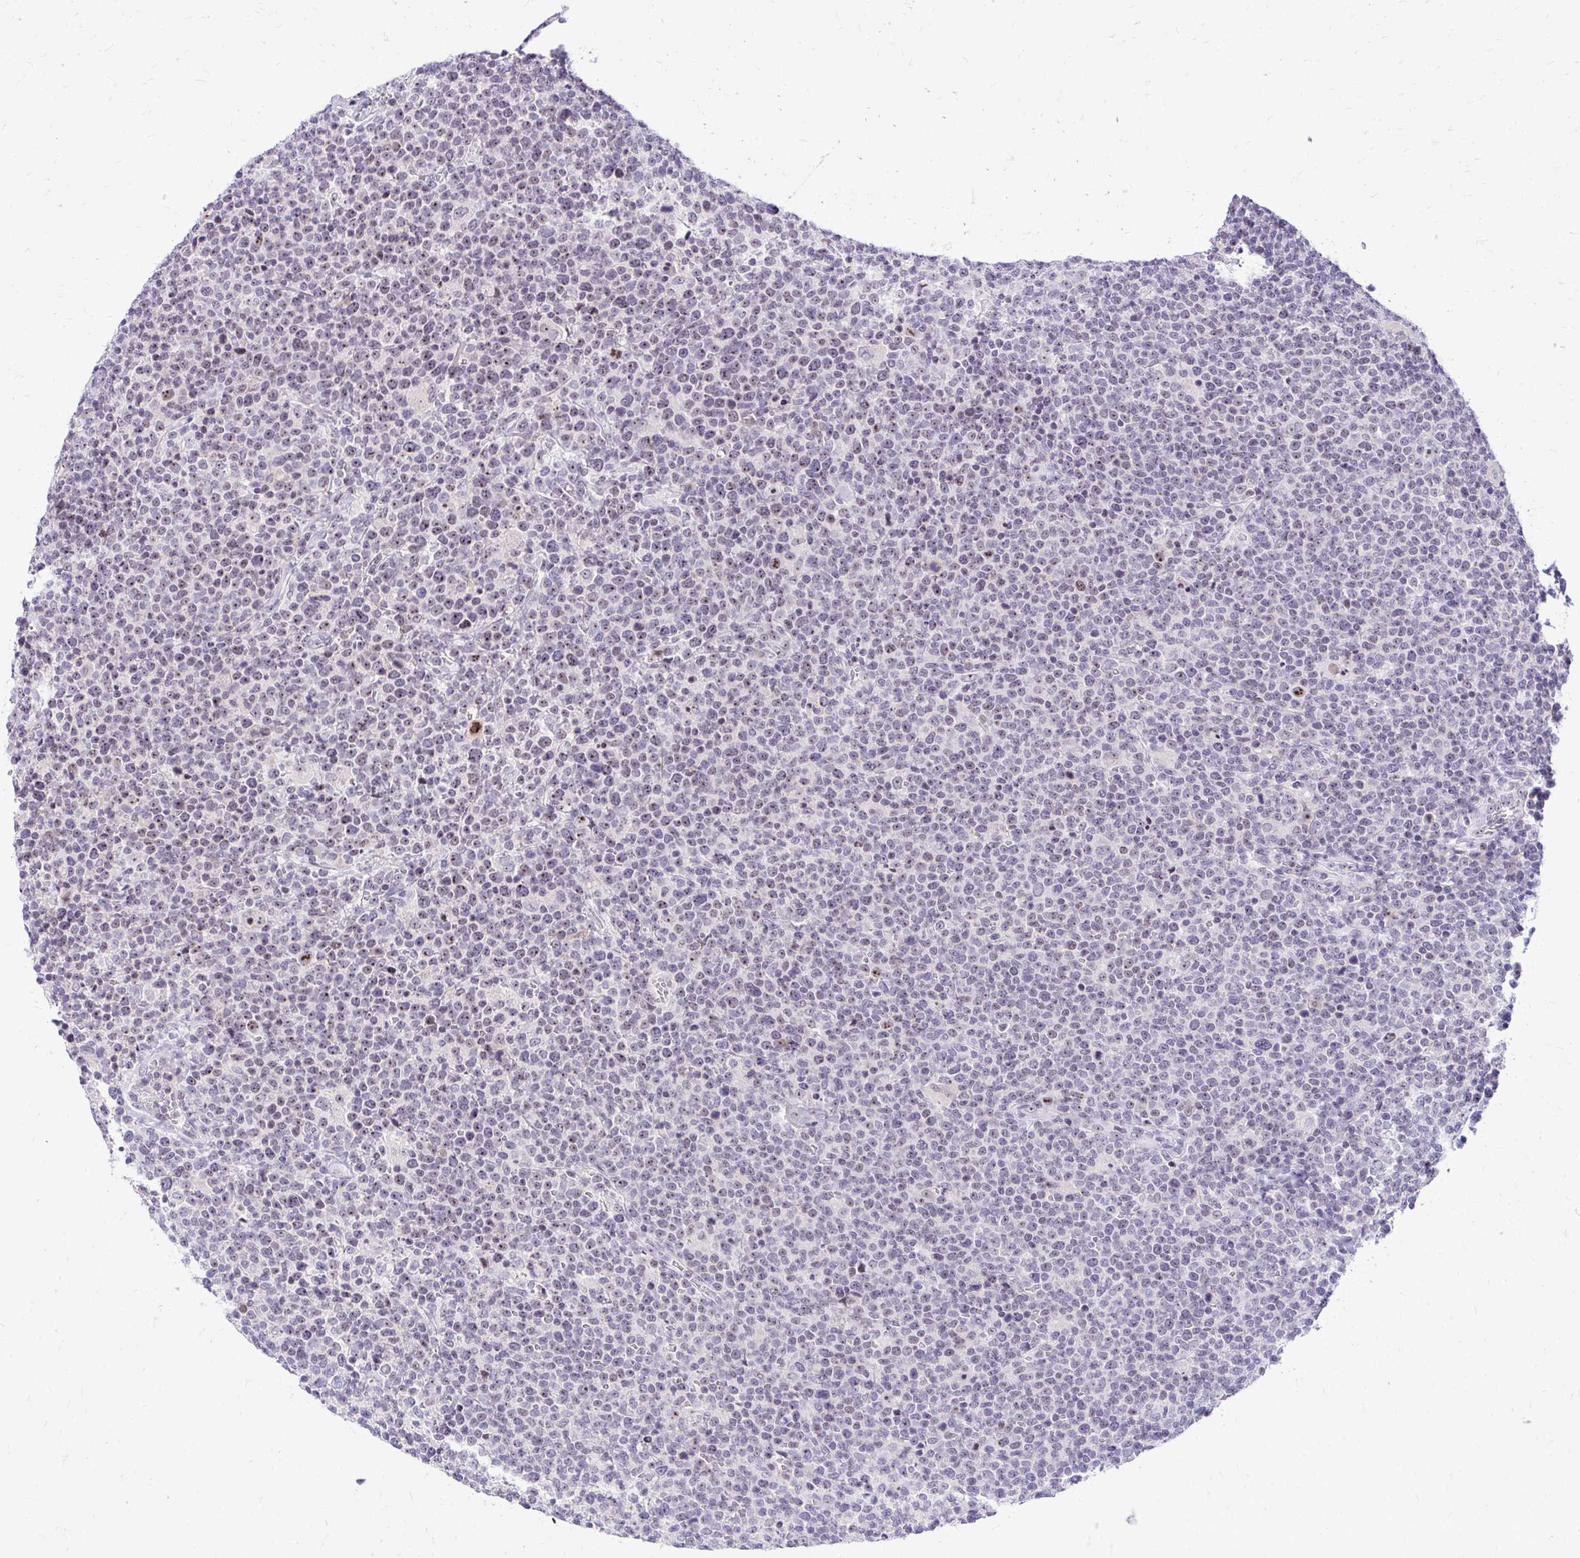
{"staining": {"intensity": "negative", "quantity": "none", "location": "none"}, "tissue": "lymphoma", "cell_type": "Tumor cells", "image_type": "cancer", "snomed": [{"axis": "morphology", "description": "Malignant lymphoma, non-Hodgkin's type, High grade"}, {"axis": "topography", "description": "Lymph node"}], "caption": "This is an immunohistochemistry histopathology image of human high-grade malignant lymphoma, non-Hodgkin's type. There is no expression in tumor cells.", "gene": "NIFK", "patient": {"sex": "male", "age": 61}}